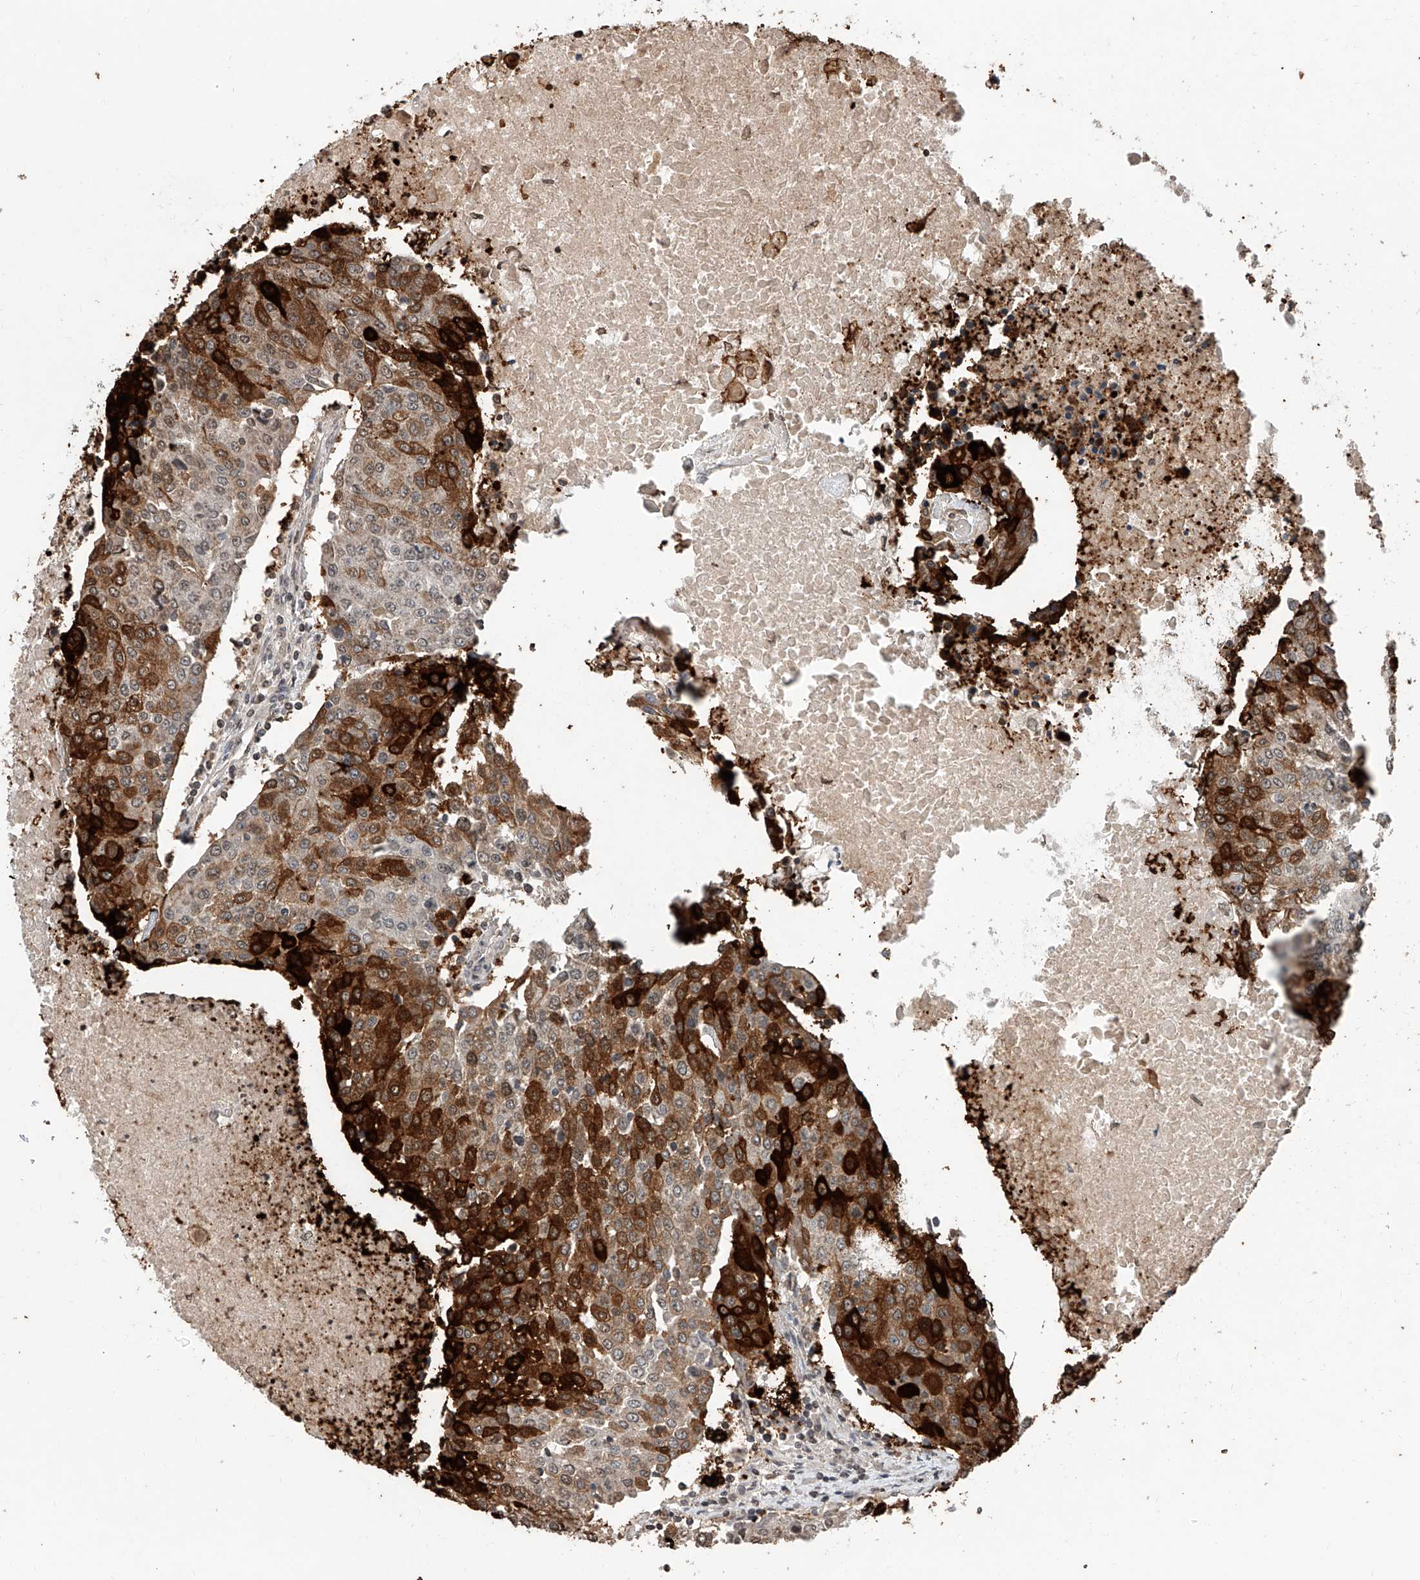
{"staining": {"intensity": "strong", "quantity": "25%-75%", "location": "cytoplasmic/membranous"}, "tissue": "urothelial cancer", "cell_type": "Tumor cells", "image_type": "cancer", "snomed": [{"axis": "morphology", "description": "Urothelial carcinoma, High grade"}, {"axis": "topography", "description": "Urinary bladder"}], "caption": "Urothelial carcinoma (high-grade) was stained to show a protein in brown. There is high levels of strong cytoplasmic/membranous expression in approximately 25%-75% of tumor cells. The protein is stained brown, and the nuclei are stained in blue (DAB IHC with brightfield microscopy, high magnification).", "gene": "RP9", "patient": {"sex": "female", "age": 85}}